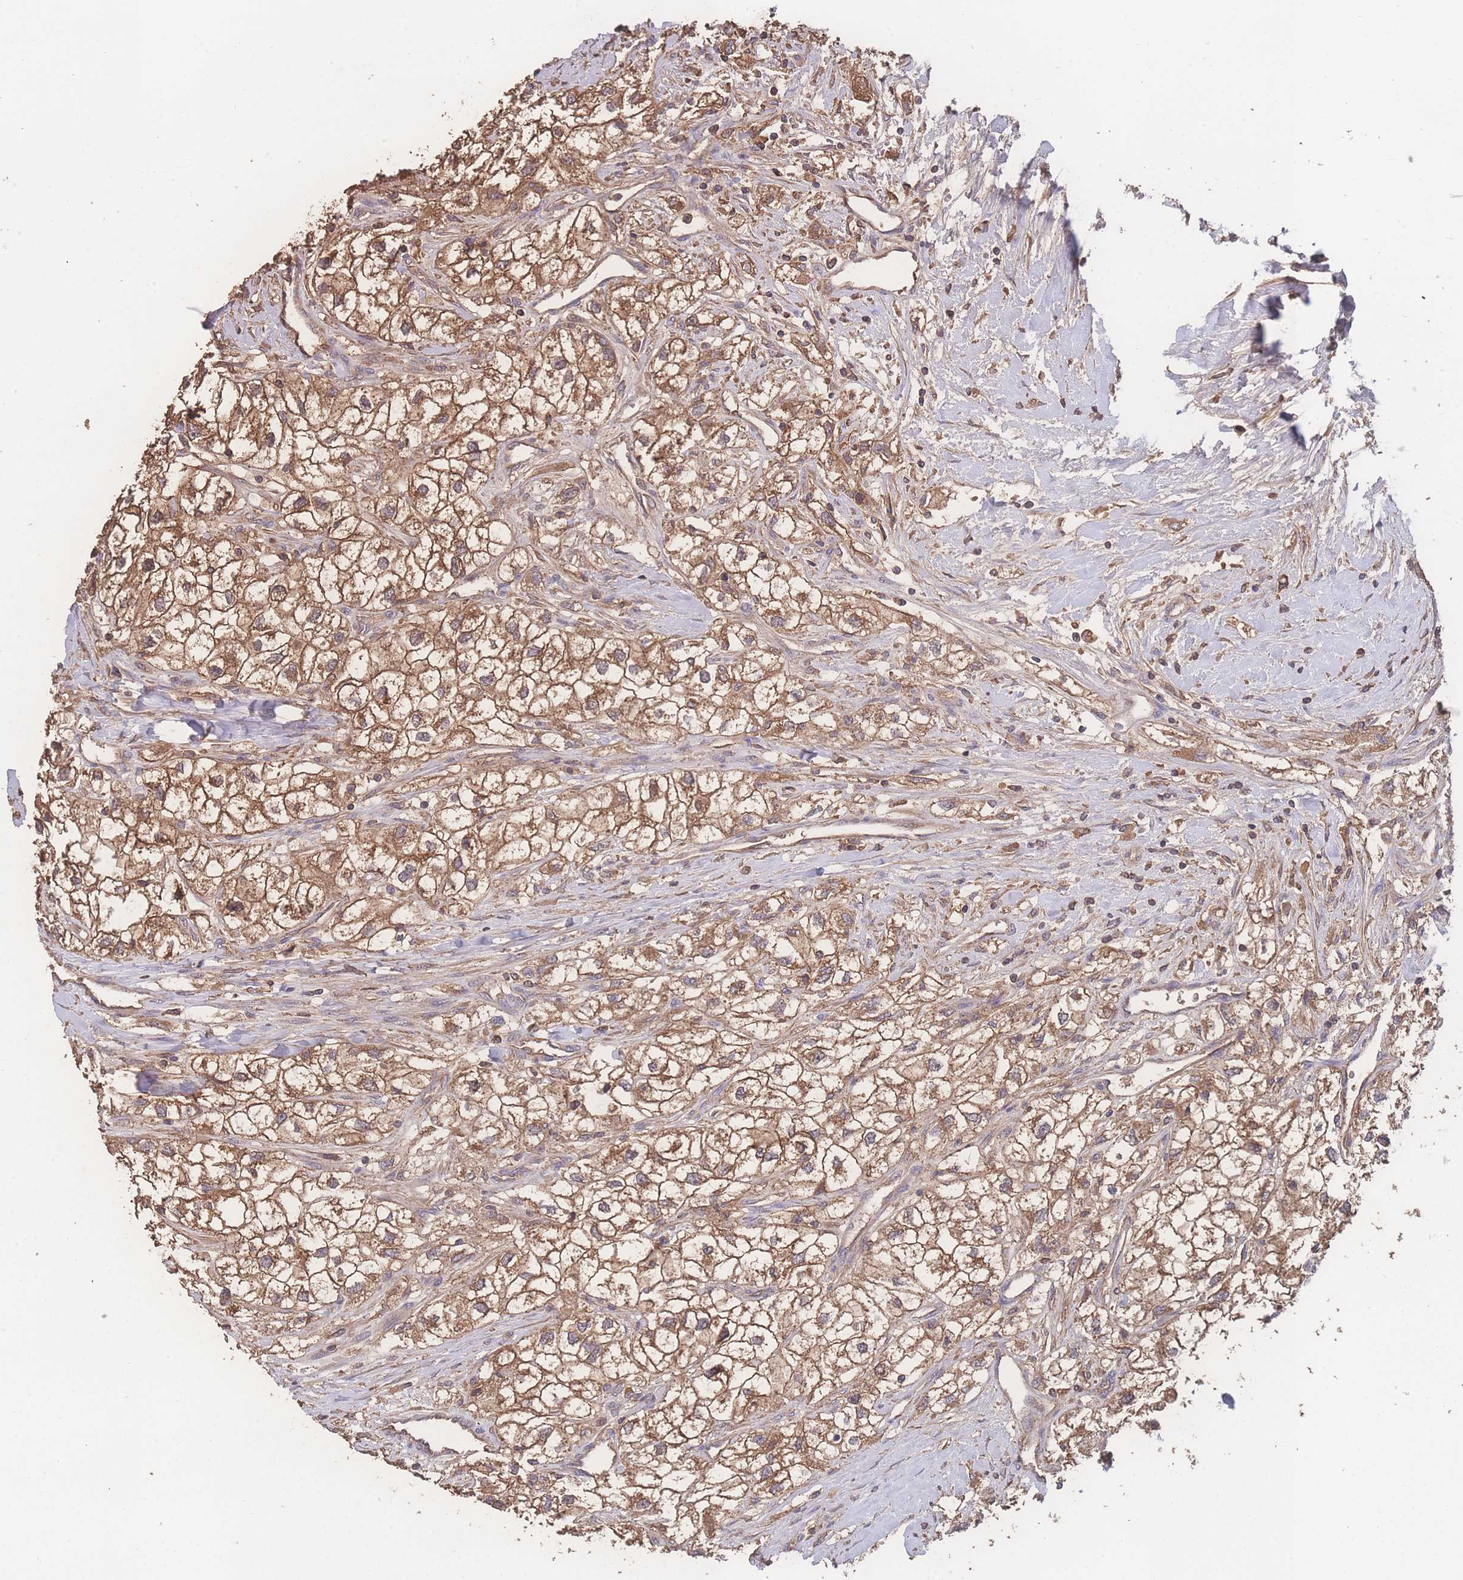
{"staining": {"intensity": "moderate", "quantity": ">75%", "location": "cytoplasmic/membranous"}, "tissue": "renal cancer", "cell_type": "Tumor cells", "image_type": "cancer", "snomed": [{"axis": "morphology", "description": "Adenocarcinoma, NOS"}, {"axis": "topography", "description": "Kidney"}], "caption": "Protein staining displays moderate cytoplasmic/membranous positivity in approximately >75% of tumor cells in renal cancer (adenocarcinoma). Using DAB (3,3'-diaminobenzidine) (brown) and hematoxylin (blue) stains, captured at high magnification using brightfield microscopy.", "gene": "ATXN10", "patient": {"sex": "male", "age": 59}}